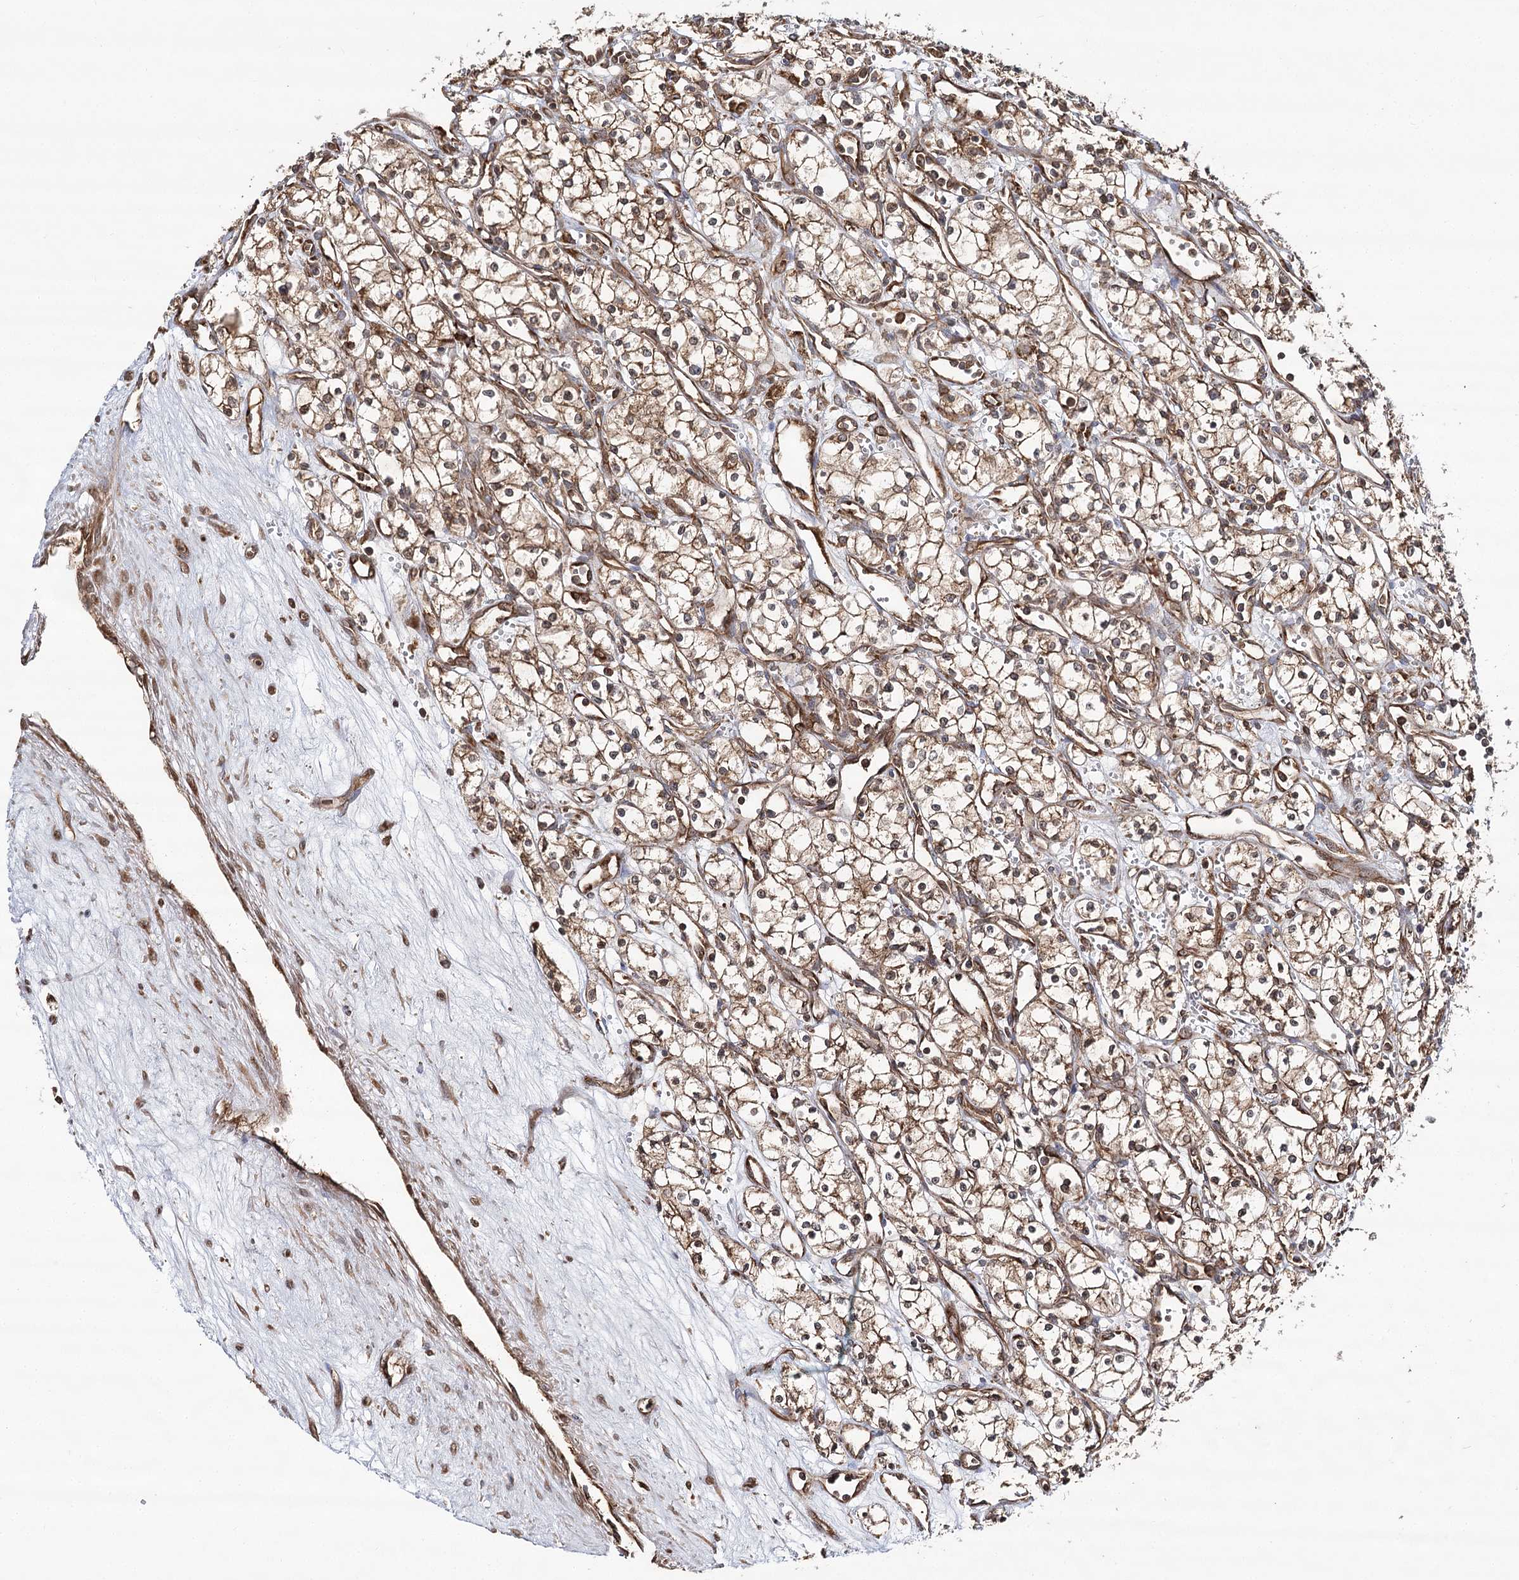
{"staining": {"intensity": "moderate", "quantity": ">75%", "location": "cytoplasmic/membranous"}, "tissue": "renal cancer", "cell_type": "Tumor cells", "image_type": "cancer", "snomed": [{"axis": "morphology", "description": "Adenocarcinoma, NOS"}, {"axis": "topography", "description": "Kidney"}], "caption": "Adenocarcinoma (renal) stained with IHC reveals moderate cytoplasmic/membranous expression in approximately >75% of tumor cells.", "gene": "DNAJB14", "patient": {"sex": "male", "age": 59}}